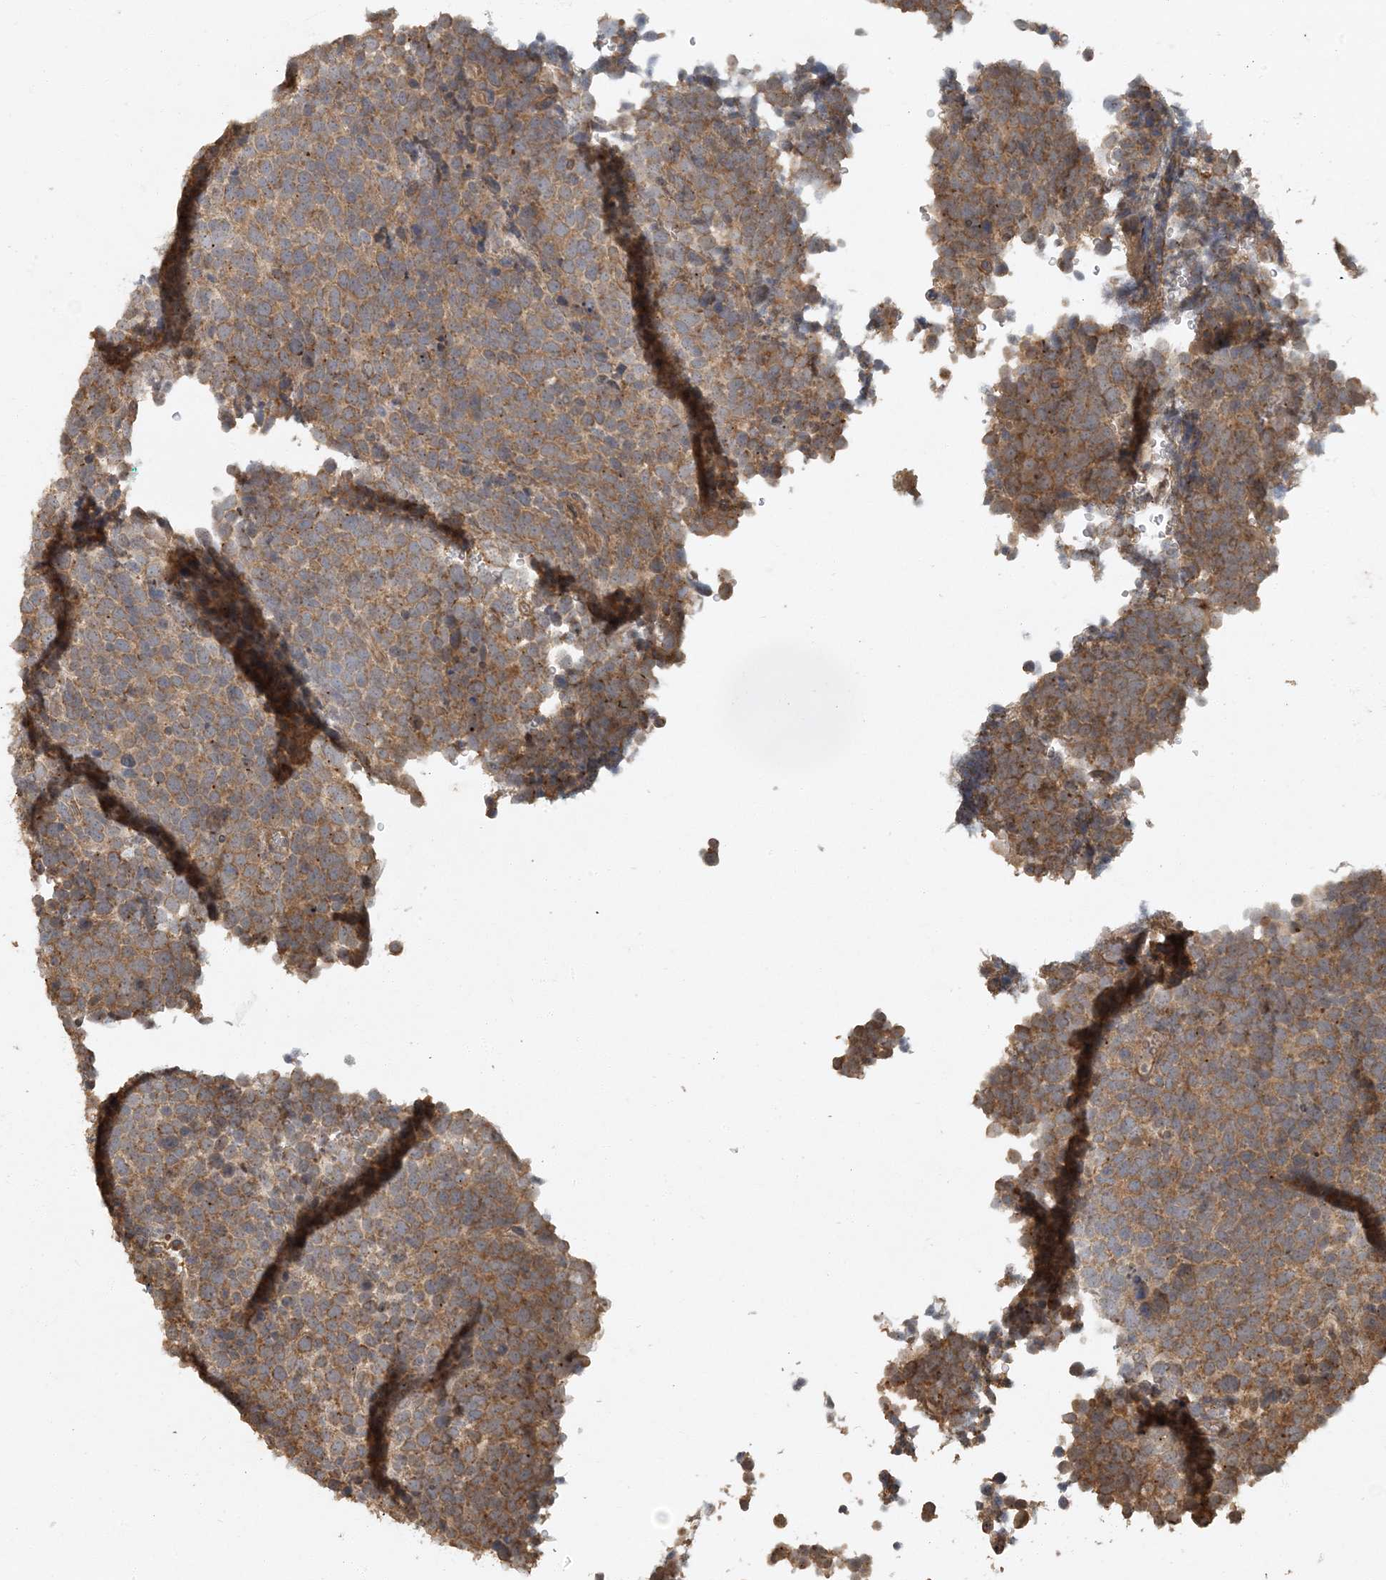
{"staining": {"intensity": "moderate", "quantity": ">75%", "location": "cytoplasmic/membranous"}, "tissue": "urothelial cancer", "cell_type": "Tumor cells", "image_type": "cancer", "snomed": [{"axis": "morphology", "description": "Urothelial carcinoma, High grade"}, {"axis": "topography", "description": "Urinary bladder"}], "caption": "Protein staining of urothelial carcinoma (high-grade) tissue displays moderate cytoplasmic/membranous staining in about >75% of tumor cells.", "gene": "AK9", "patient": {"sex": "female", "age": 82}}